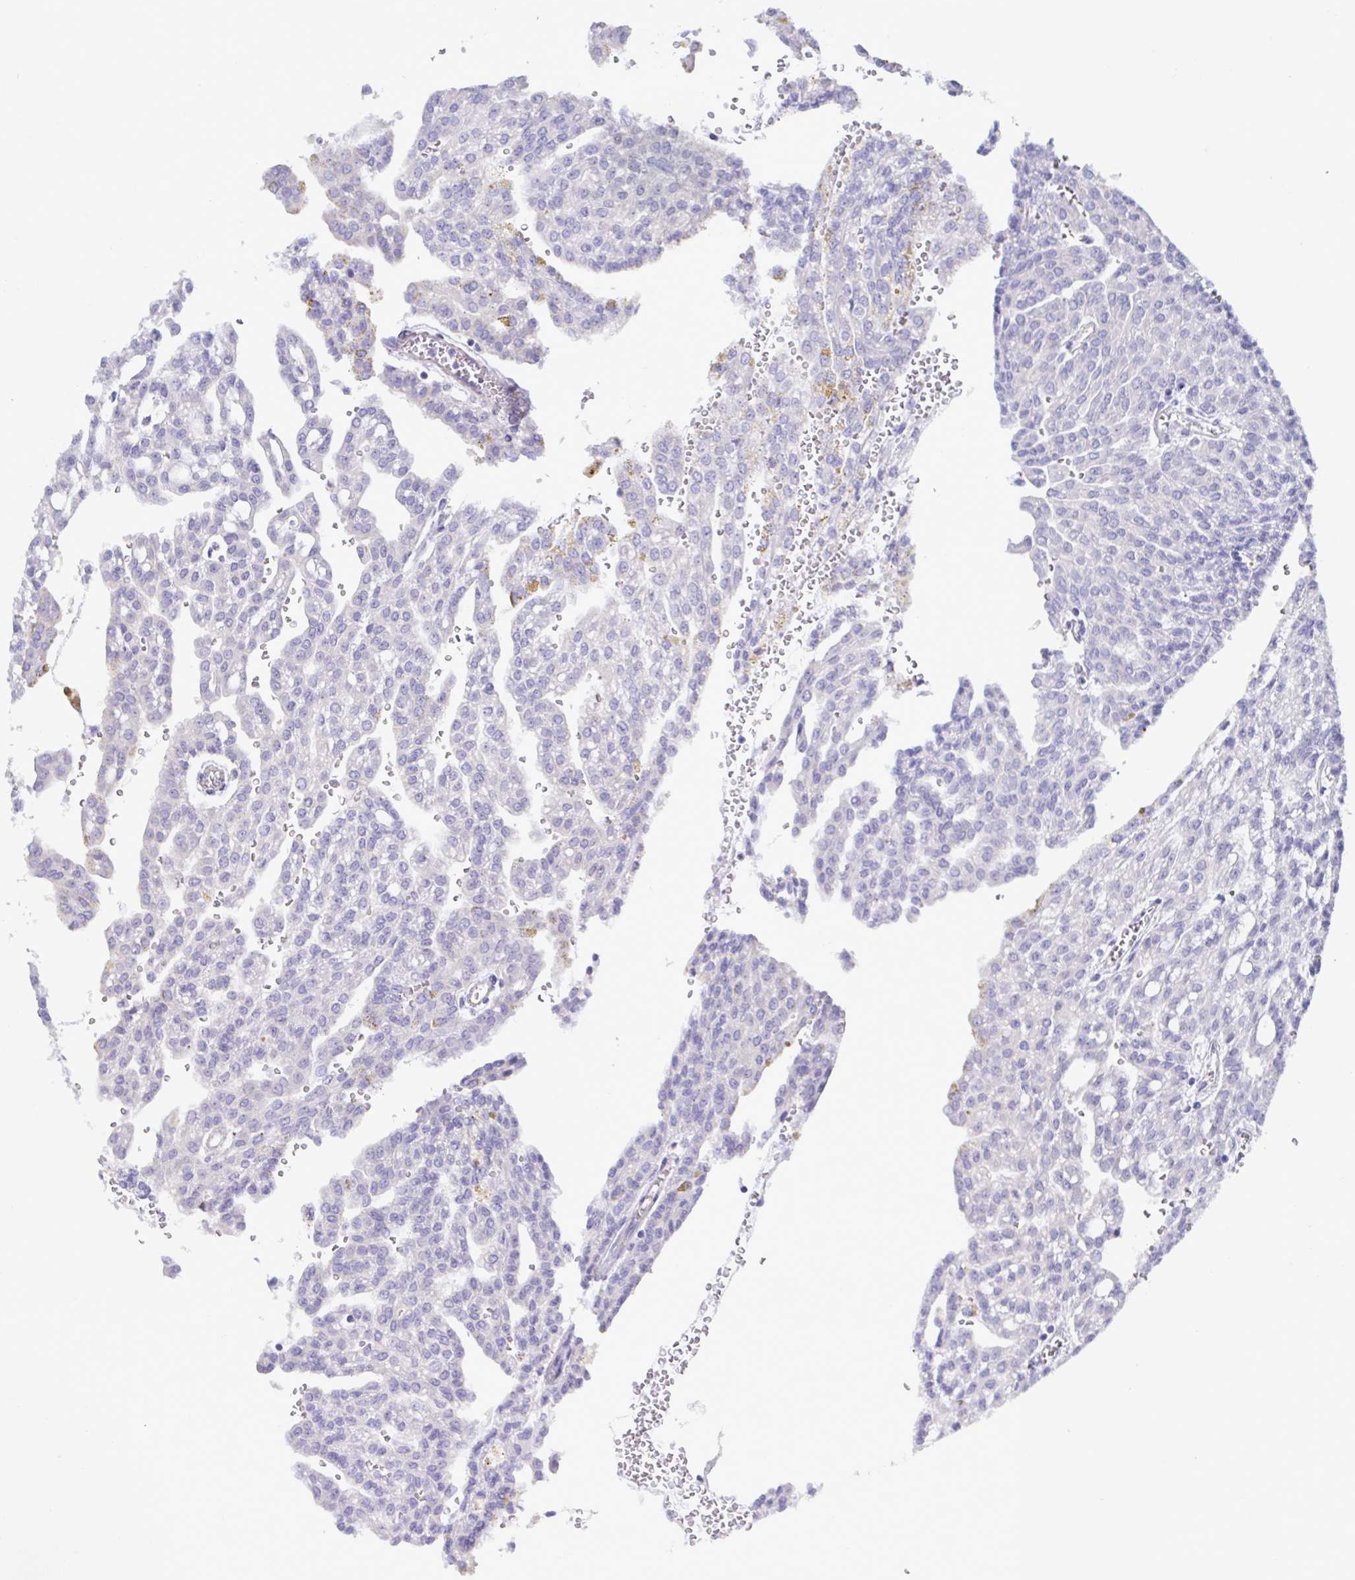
{"staining": {"intensity": "negative", "quantity": "none", "location": "none"}, "tissue": "renal cancer", "cell_type": "Tumor cells", "image_type": "cancer", "snomed": [{"axis": "morphology", "description": "Adenocarcinoma, NOS"}, {"axis": "topography", "description": "Kidney"}], "caption": "Immunohistochemistry (IHC) histopathology image of renal cancer stained for a protein (brown), which exhibits no expression in tumor cells.", "gene": "MED11", "patient": {"sex": "male", "age": 63}}